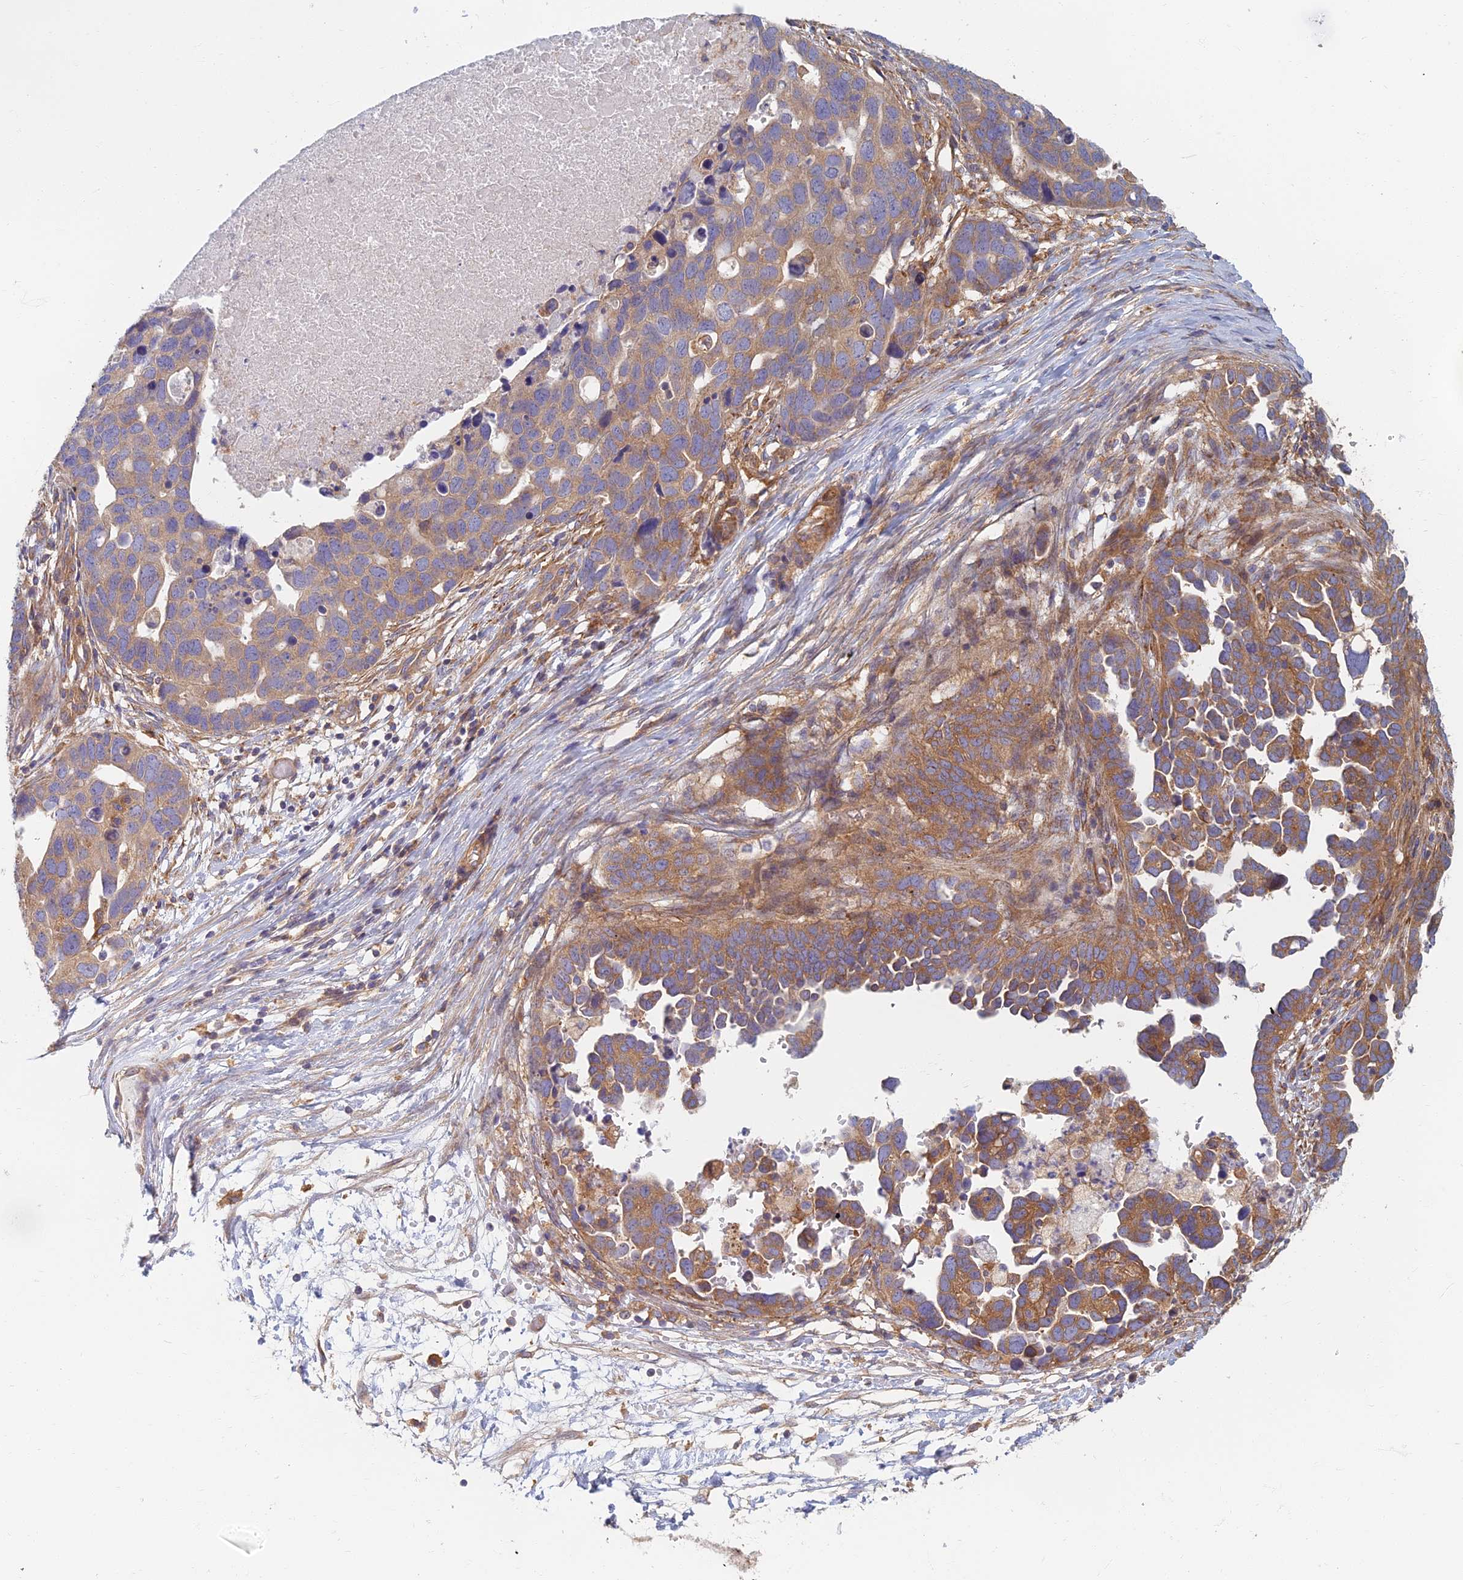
{"staining": {"intensity": "moderate", "quantity": ">75%", "location": "cytoplasmic/membranous"}, "tissue": "ovarian cancer", "cell_type": "Tumor cells", "image_type": "cancer", "snomed": [{"axis": "morphology", "description": "Cystadenocarcinoma, serous, NOS"}, {"axis": "topography", "description": "Ovary"}], "caption": "Human ovarian serous cystadenocarcinoma stained with a protein marker demonstrates moderate staining in tumor cells.", "gene": "RBSN", "patient": {"sex": "female", "age": 54}}